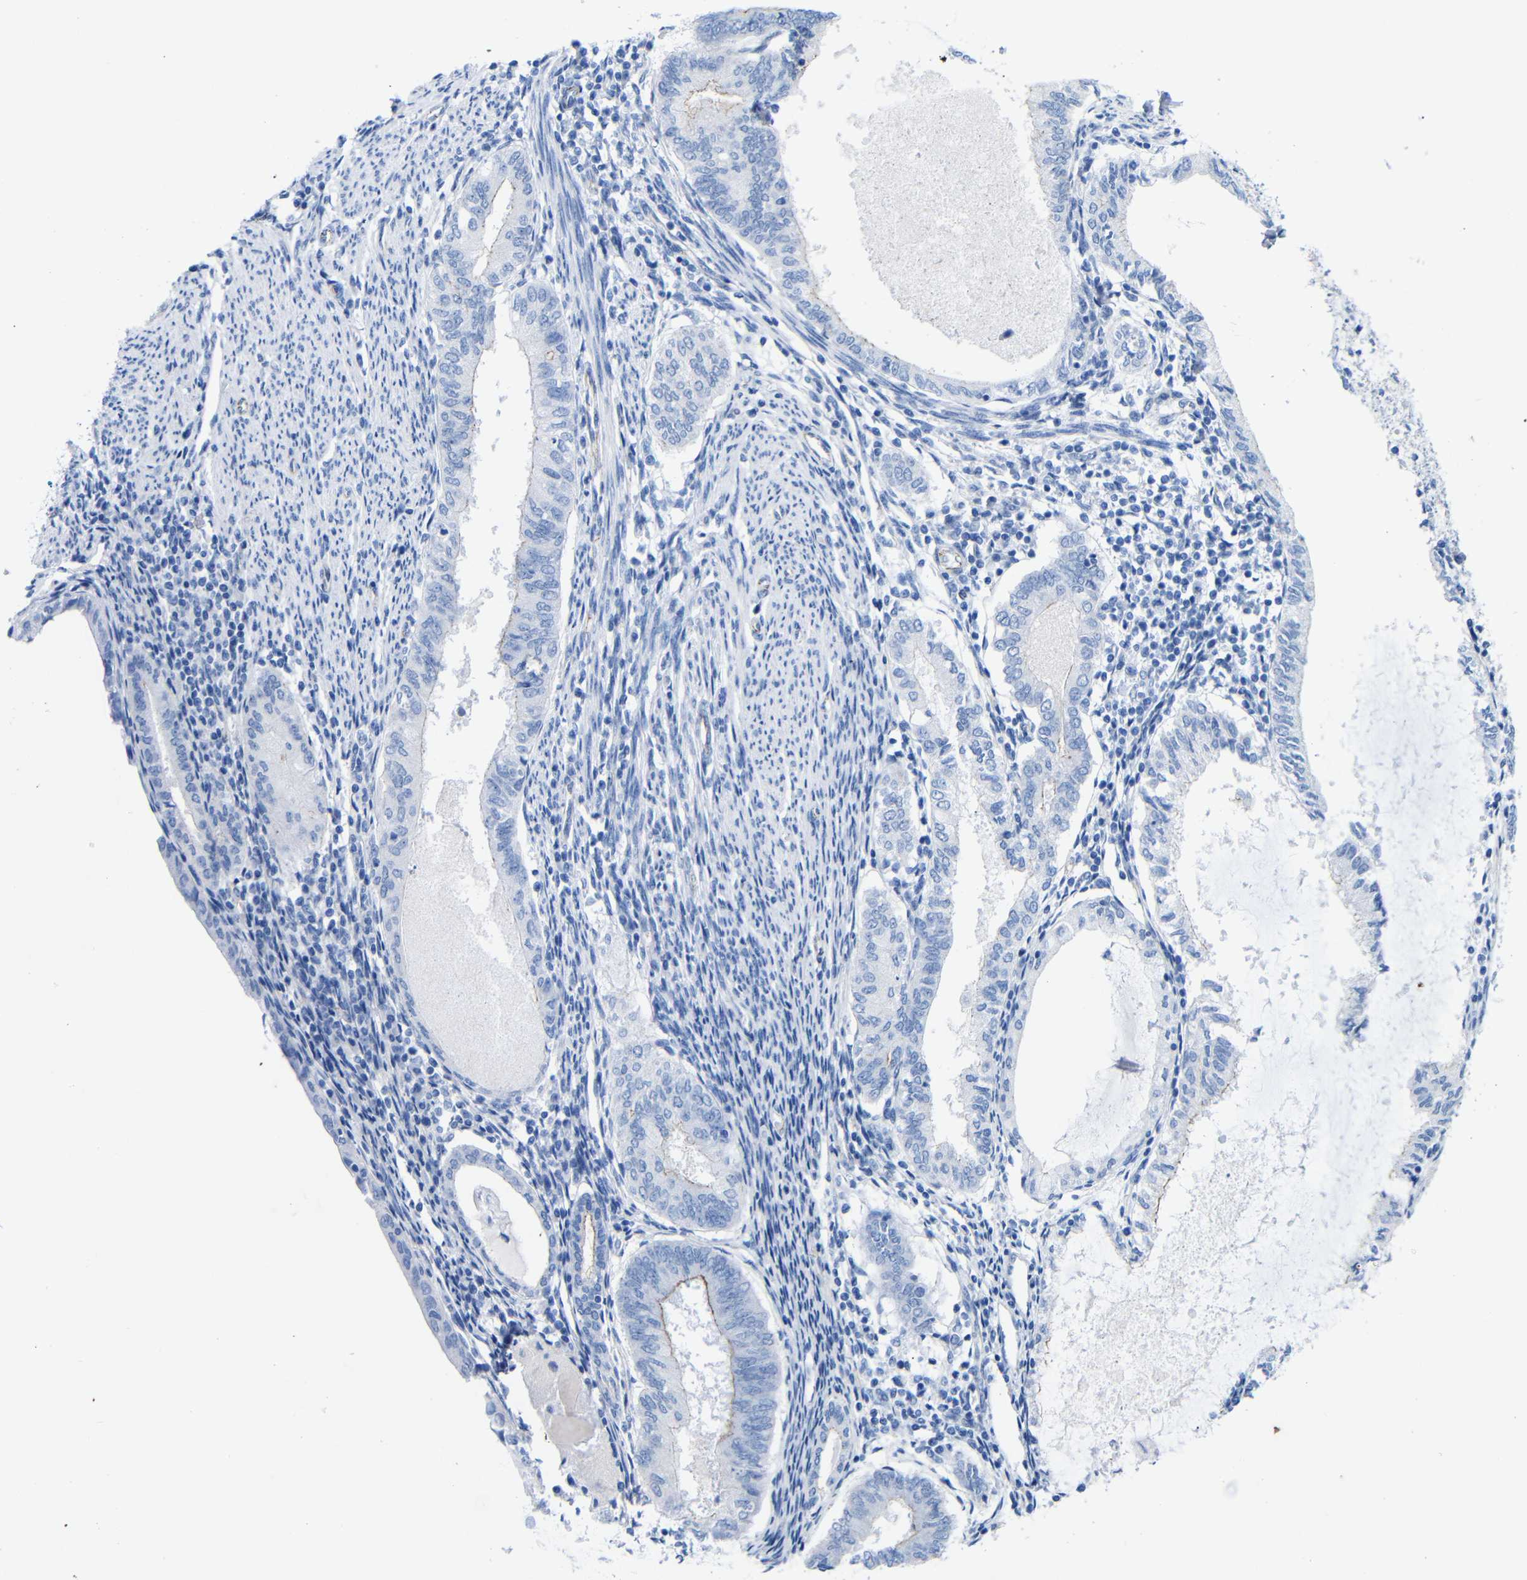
{"staining": {"intensity": "weak", "quantity": "<25%", "location": "cytoplasmic/membranous"}, "tissue": "endometrial cancer", "cell_type": "Tumor cells", "image_type": "cancer", "snomed": [{"axis": "morphology", "description": "Adenocarcinoma, NOS"}, {"axis": "topography", "description": "Endometrium"}], "caption": "Protein analysis of endometrial adenocarcinoma exhibits no significant expression in tumor cells.", "gene": "CGNL1", "patient": {"sex": "female", "age": 86}}